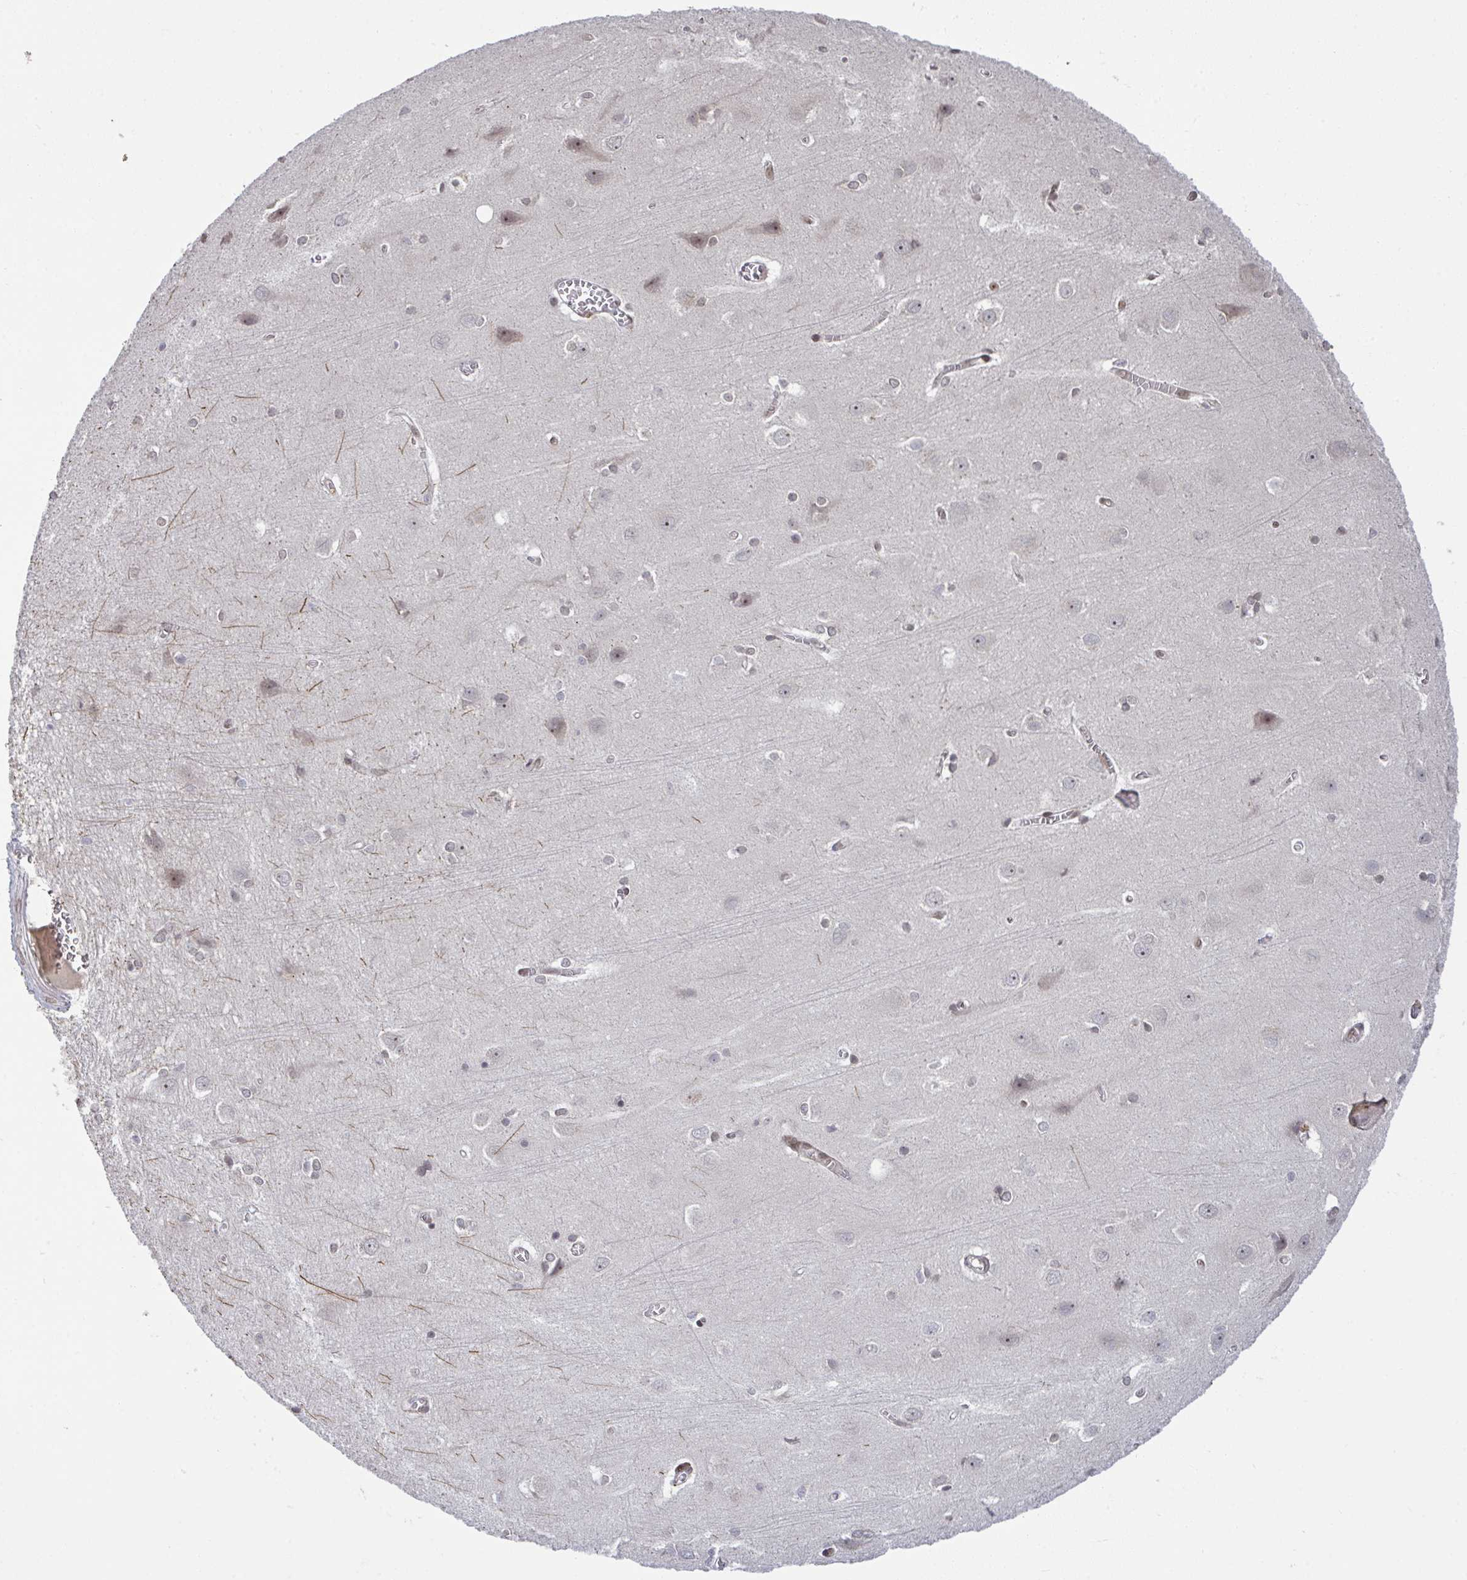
{"staining": {"intensity": "moderate", "quantity": "25%-75%", "location": "cytoplasmic/membranous,nuclear"}, "tissue": "cerebral cortex", "cell_type": "Endothelial cells", "image_type": "normal", "snomed": [{"axis": "morphology", "description": "Normal tissue, NOS"}, {"axis": "topography", "description": "Cerebral cortex"}], "caption": "Protein expression analysis of unremarkable cerebral cortex displays moderate cytoplasmic/membranous,nuclear staining in approximately 25%-75% of endothelial cells.", "gene": "UXT", "patient": {"sex": "male", "age": 37}}